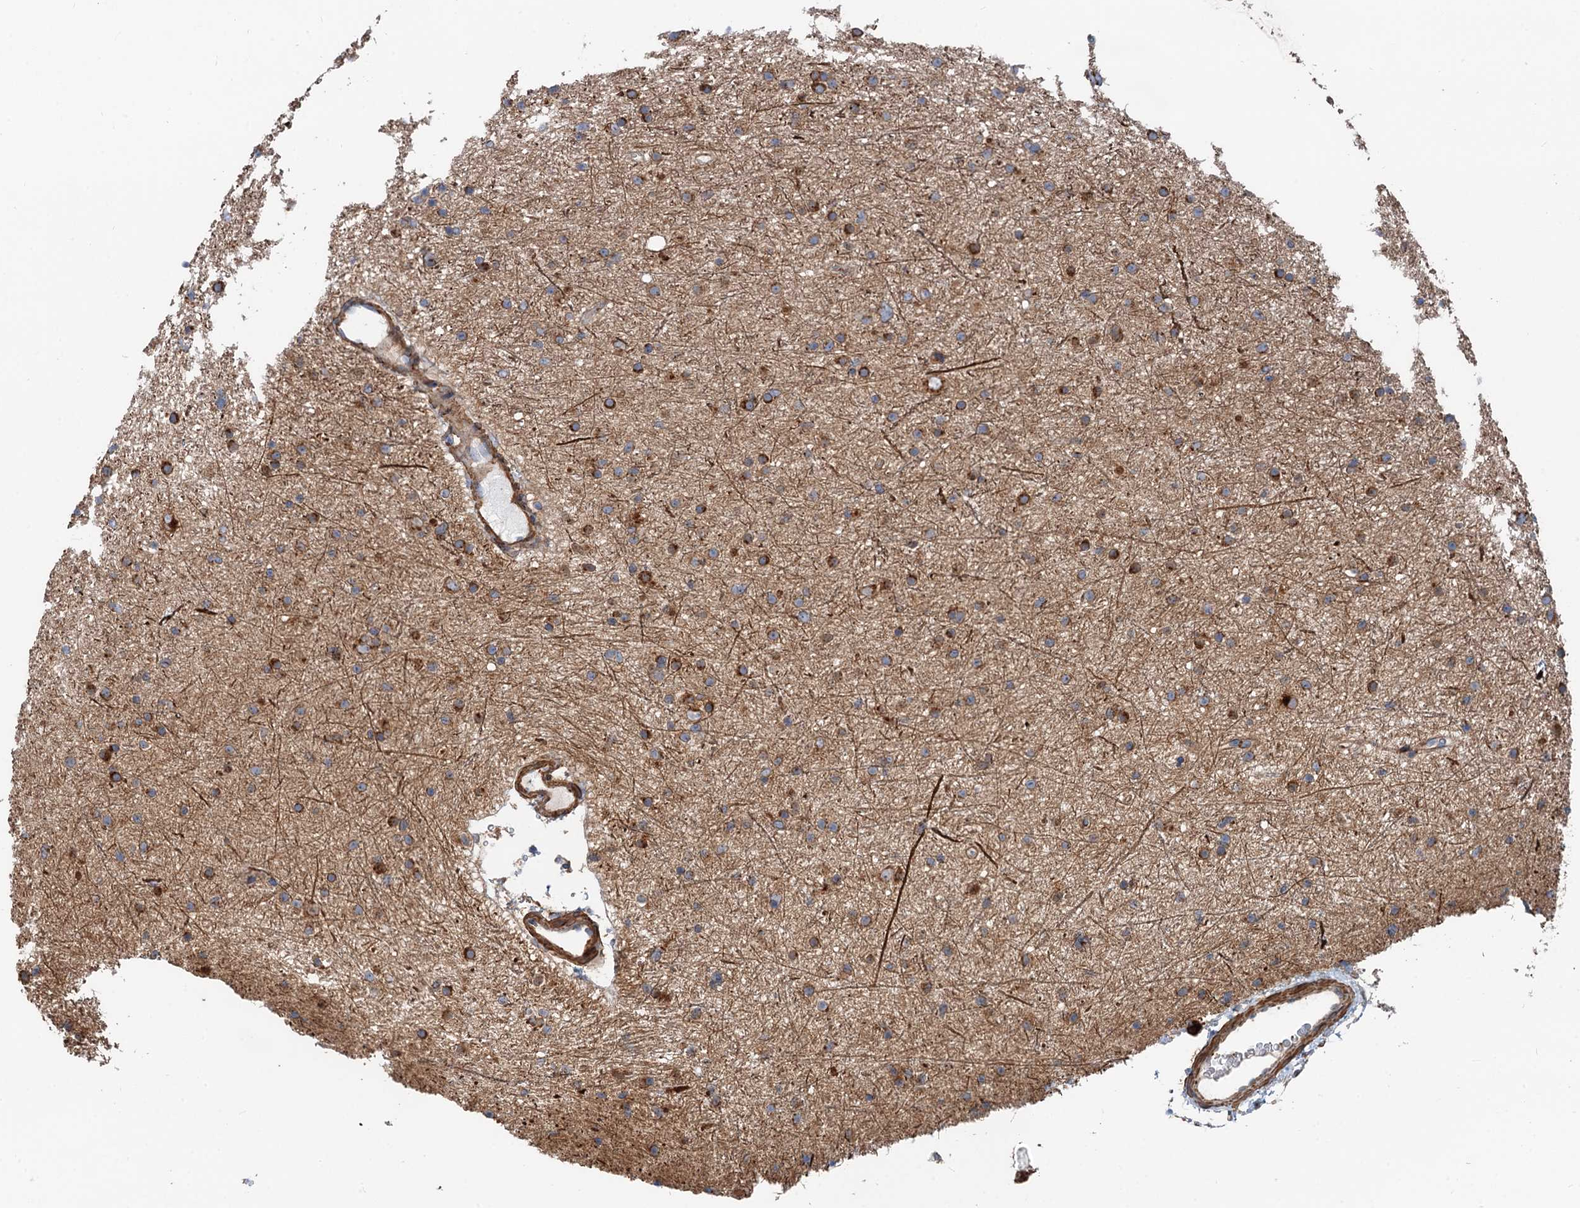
{"staining": {"intensity": "strong", "quantity": "<25%", "location": "cytoplasmic/membranous"}, "tissue": "glioma", "cell_type": "Tumor cells", "image_type": "cancer", "snomed": [{"axis": "morphology", "description": "Glioma, malignant, Low grade"}, {"axis": "topography", "description": "Cerebral cortex"}], "caption": "Immunohistochemistry (IHC) staining of glioma, which shows medium levels of strong cytoplasmic/membranous expression in approximately <25% of tumor cells indicating strong cytoplasmic/membranous protein positivity. The staining was performed using DAB (brown) for protein detection and nuclei were counterstained in hematoxylin (blue).", "gene": "ANKRD26", "patient": {"sex": "female", "age": 39}}